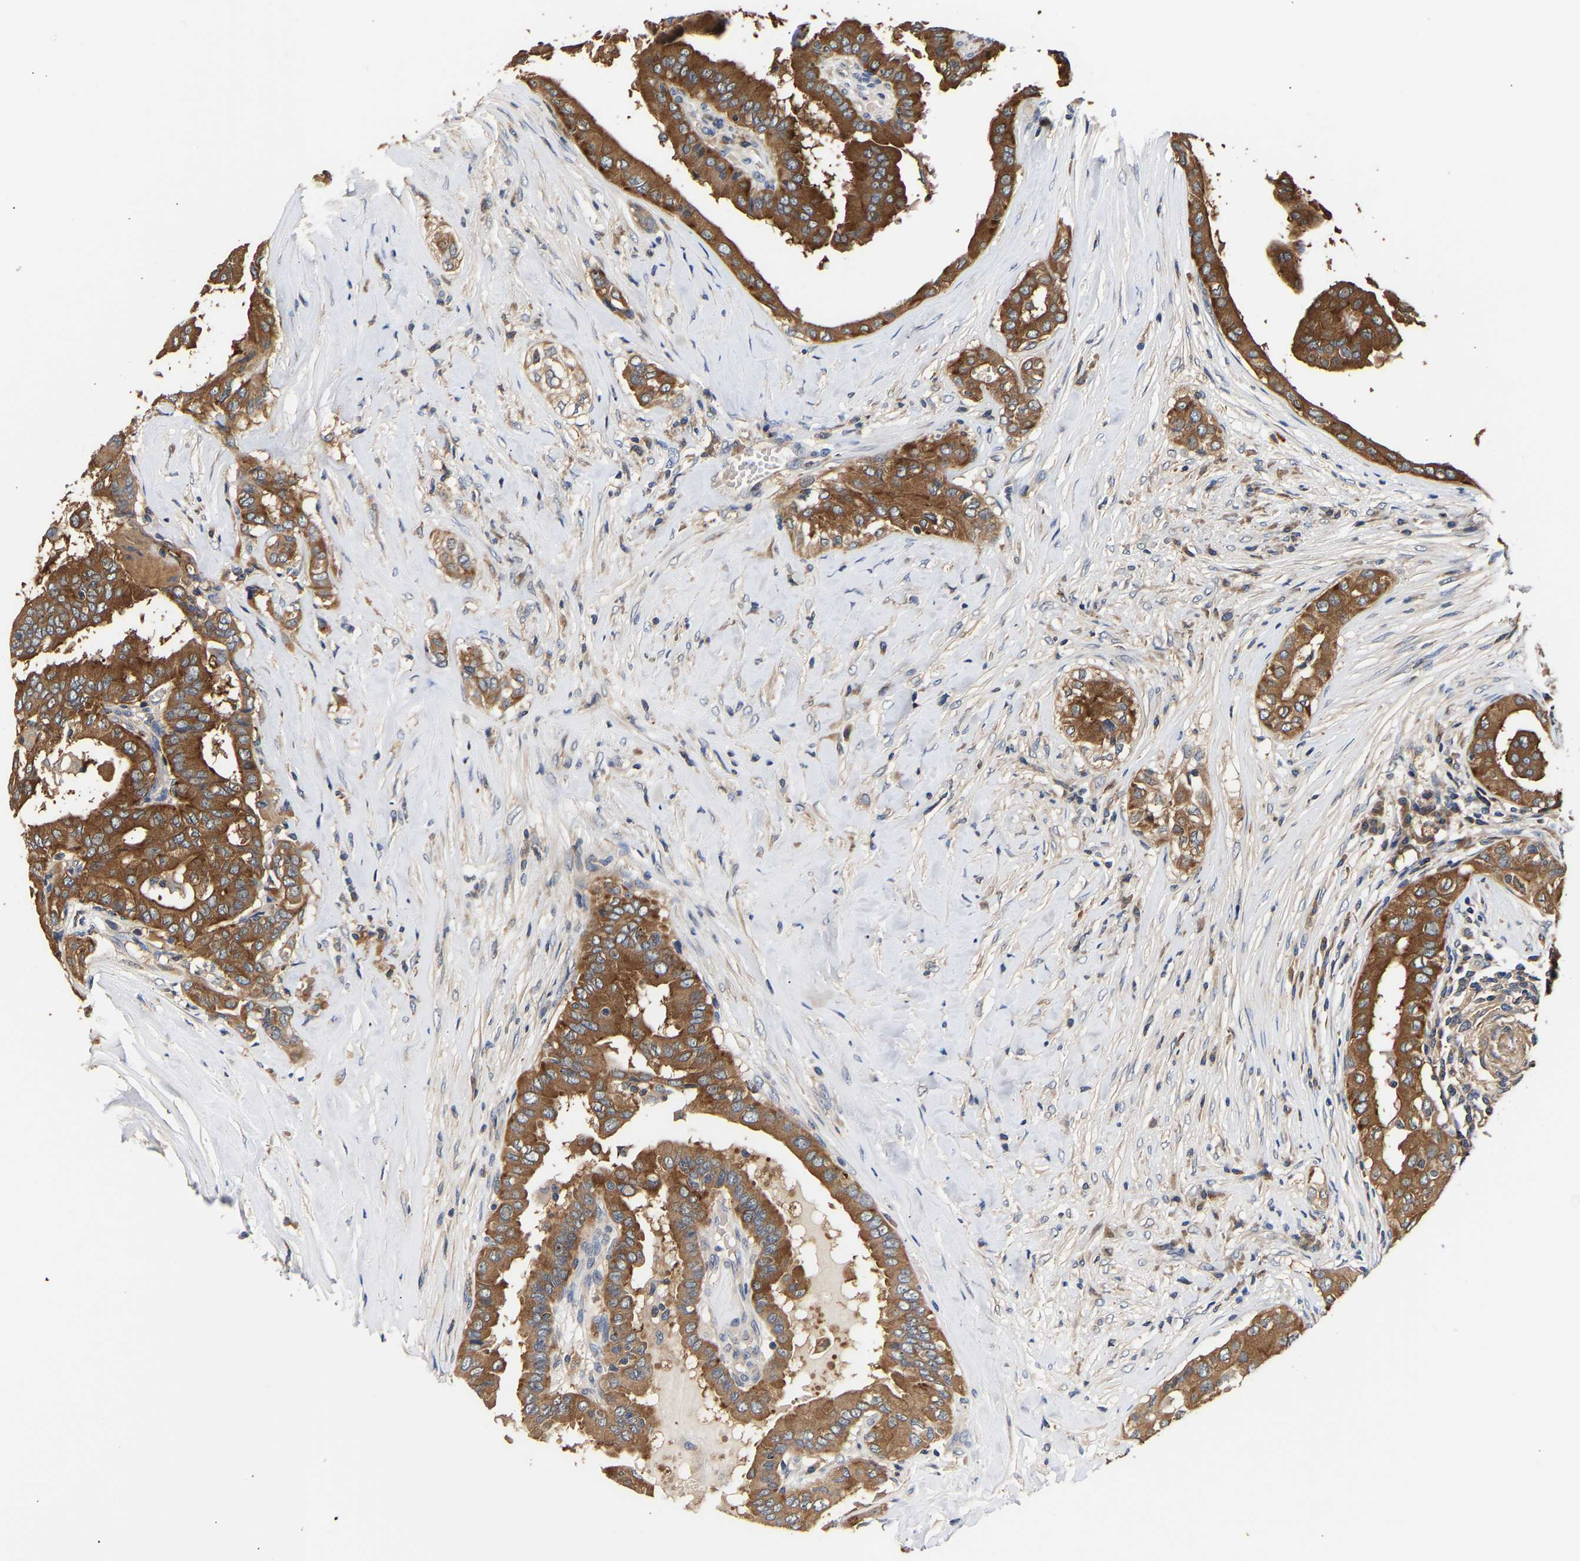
{"staining": {"intensity": "strong", "quantity": ">75%", "location": "cytoplasmic/membranous"}, "tissue": "thyroid cancer", "cell_type": "Tumor cells", "image_type": "cancer", "snomed": [{"axis": "morphology", "description": "Papillary adenocarcinoma, NOS"}, {"axis": "topography", "description": "Thyroid gland"}], "caption": "A high-resolution histopathology image shows IHC staining of papillary adenocarcinoma (thyroid), which shows strong cytoplasmic/membranous staining in approximately >75% of tumor cells. (DAB (3,3'-diaminobenzidine) IHC, brown staining for protein, blue staining for nuclei).", "gene": "LRBA", "patient": {"sex": "male", "age": 33}}